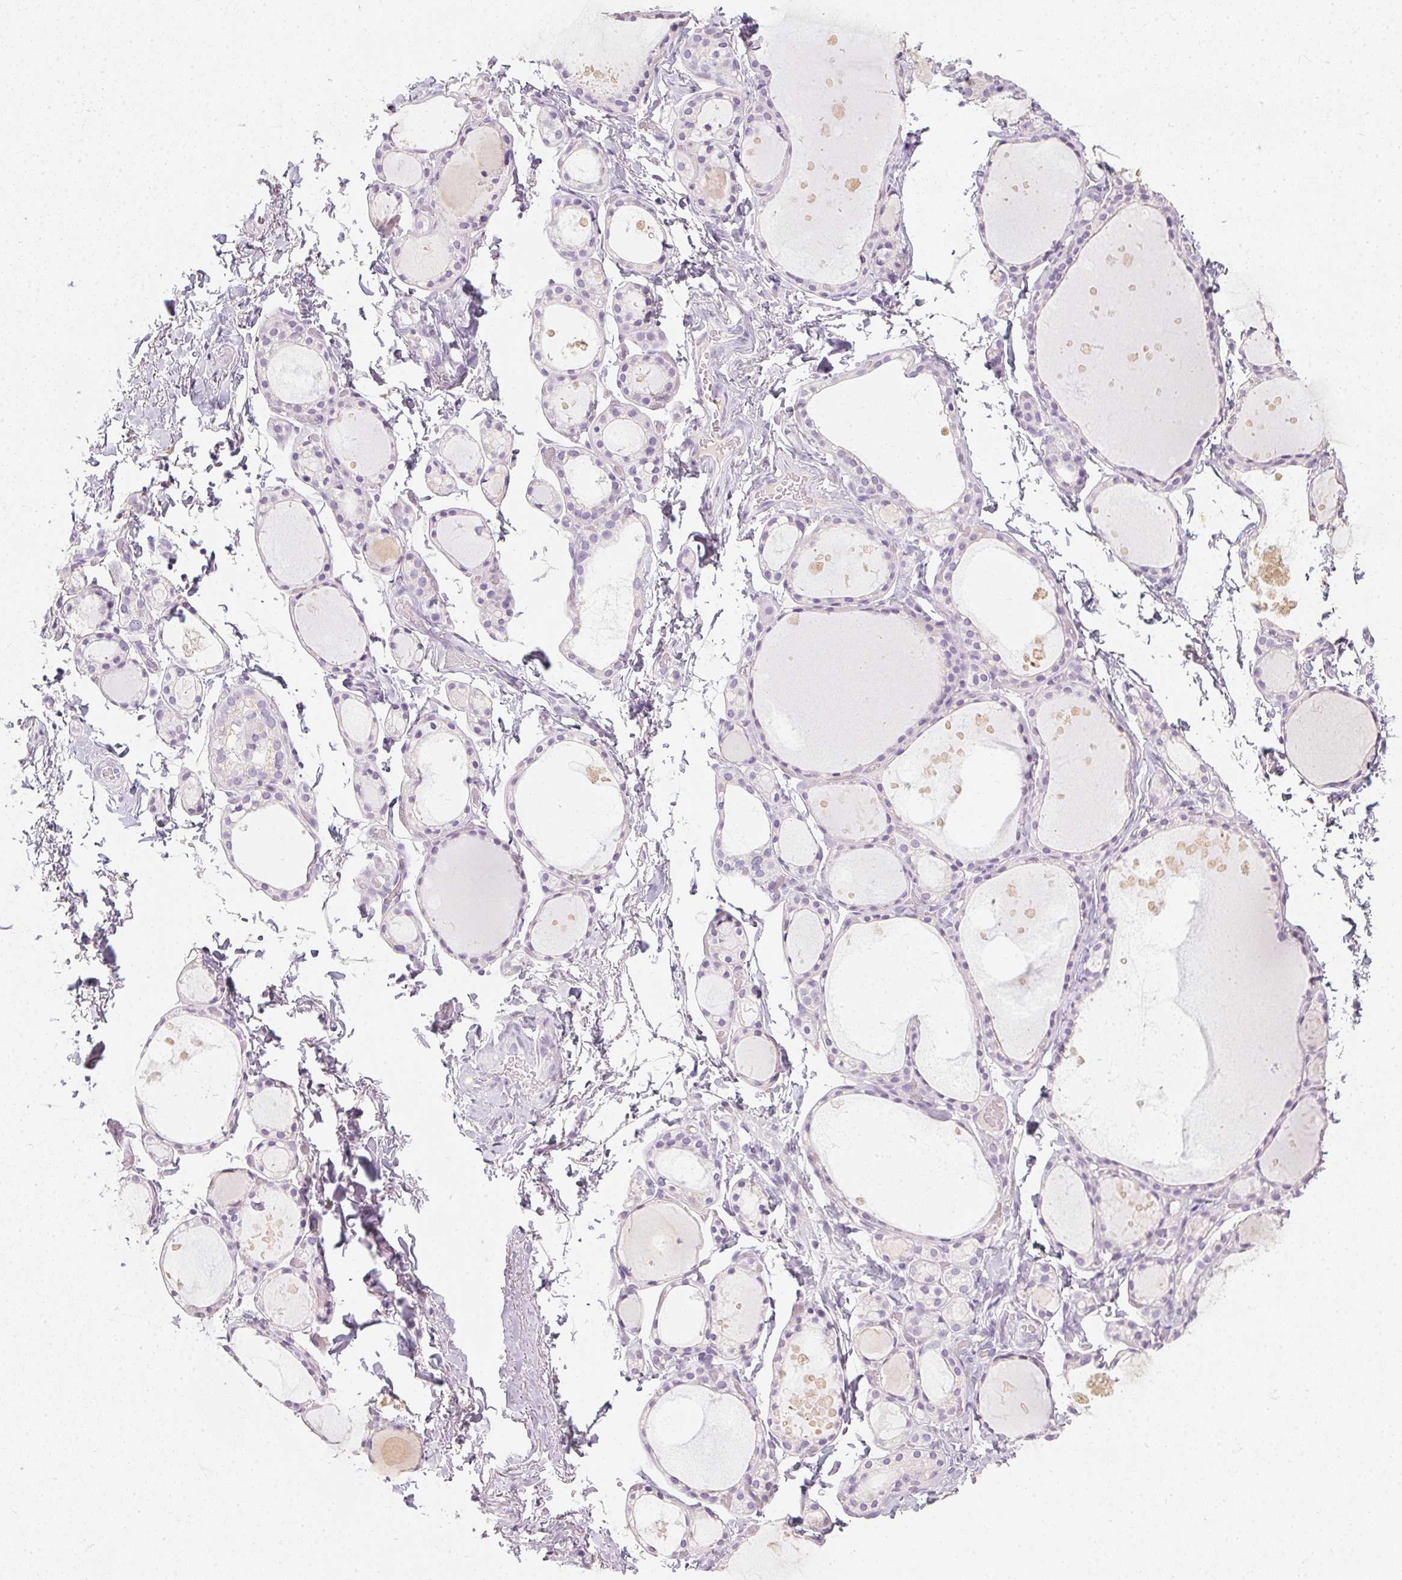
{"staining": {"intensity": "negative", "quantity": "none", "location": "none"}, "tissue": "thyroid gland", "cell_type": "Glandular cells", "image_type": "normal", "snomed": [{"axis": "morphology", "description": "Normal tissue, NOS"}, {"axis": "topography", "description": "Thyroid gland"}], "caption": "Glandular cells show no significant positivity in benign thyroid gland.", "gene": "TMEM72", "patient": {"sex": "male", "age": 68}}